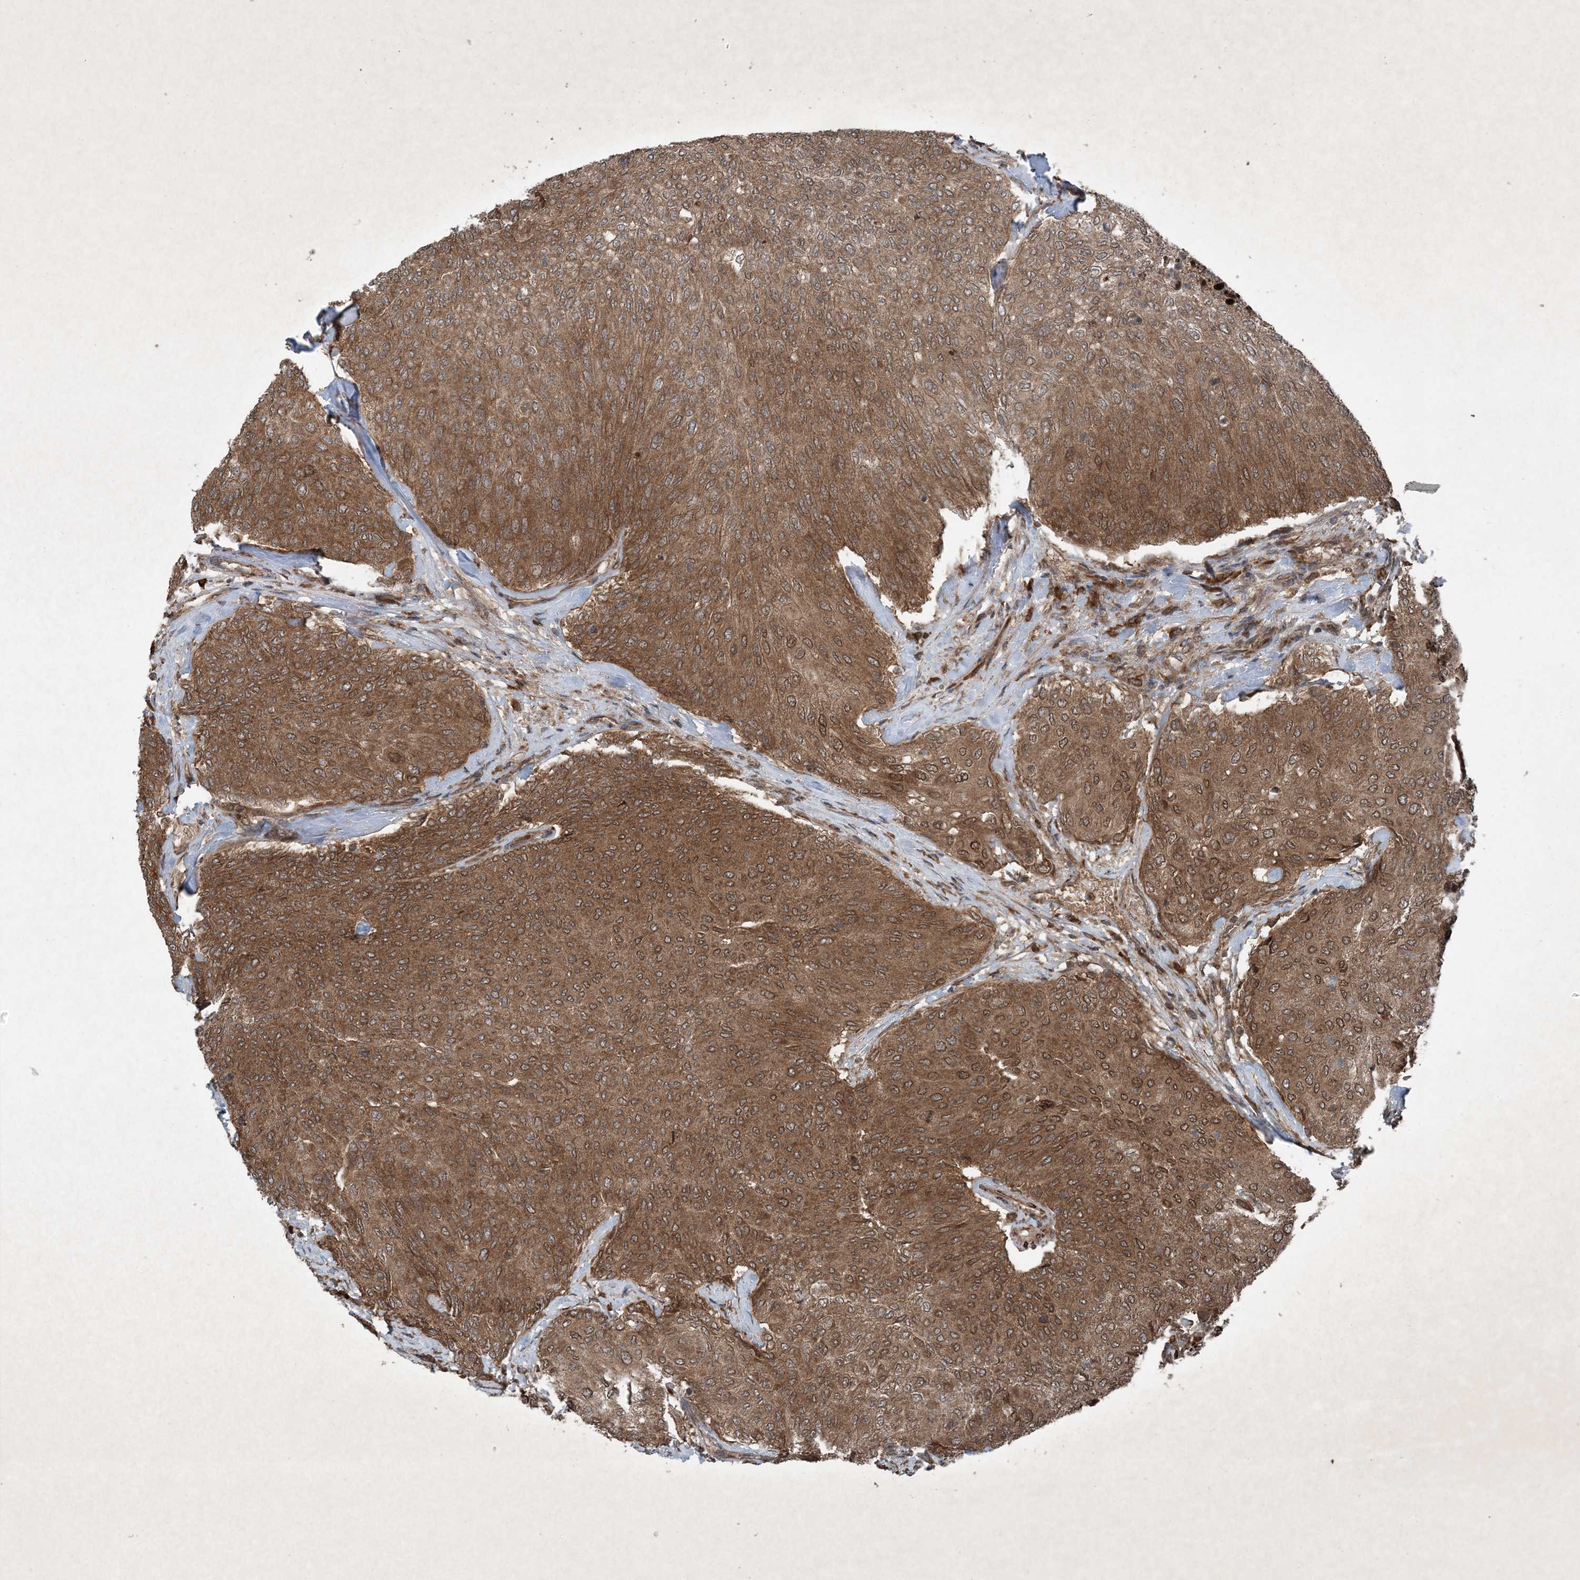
{"staining": {"intensity": "strong", "quantity": ">75%", "location": "cytoplasmic/membranous"}, "tissue": "urothelial cancer", "cell_type": "Tumor cells", "image_type": "cancer", "snomed": [{"axis": "morphology", "description": "Urothelial carcinoma, Low grade"}, {"axis": "topography", "description": "Urinary bladder"}], "caption": "Protein analysis of urothelial cancer tissue shows strong cytoplasmic/membranous positivity in approximately >75% of tumor cells.", "gene": "GNG5", "patient": {"sex": "female", "age": 79}}